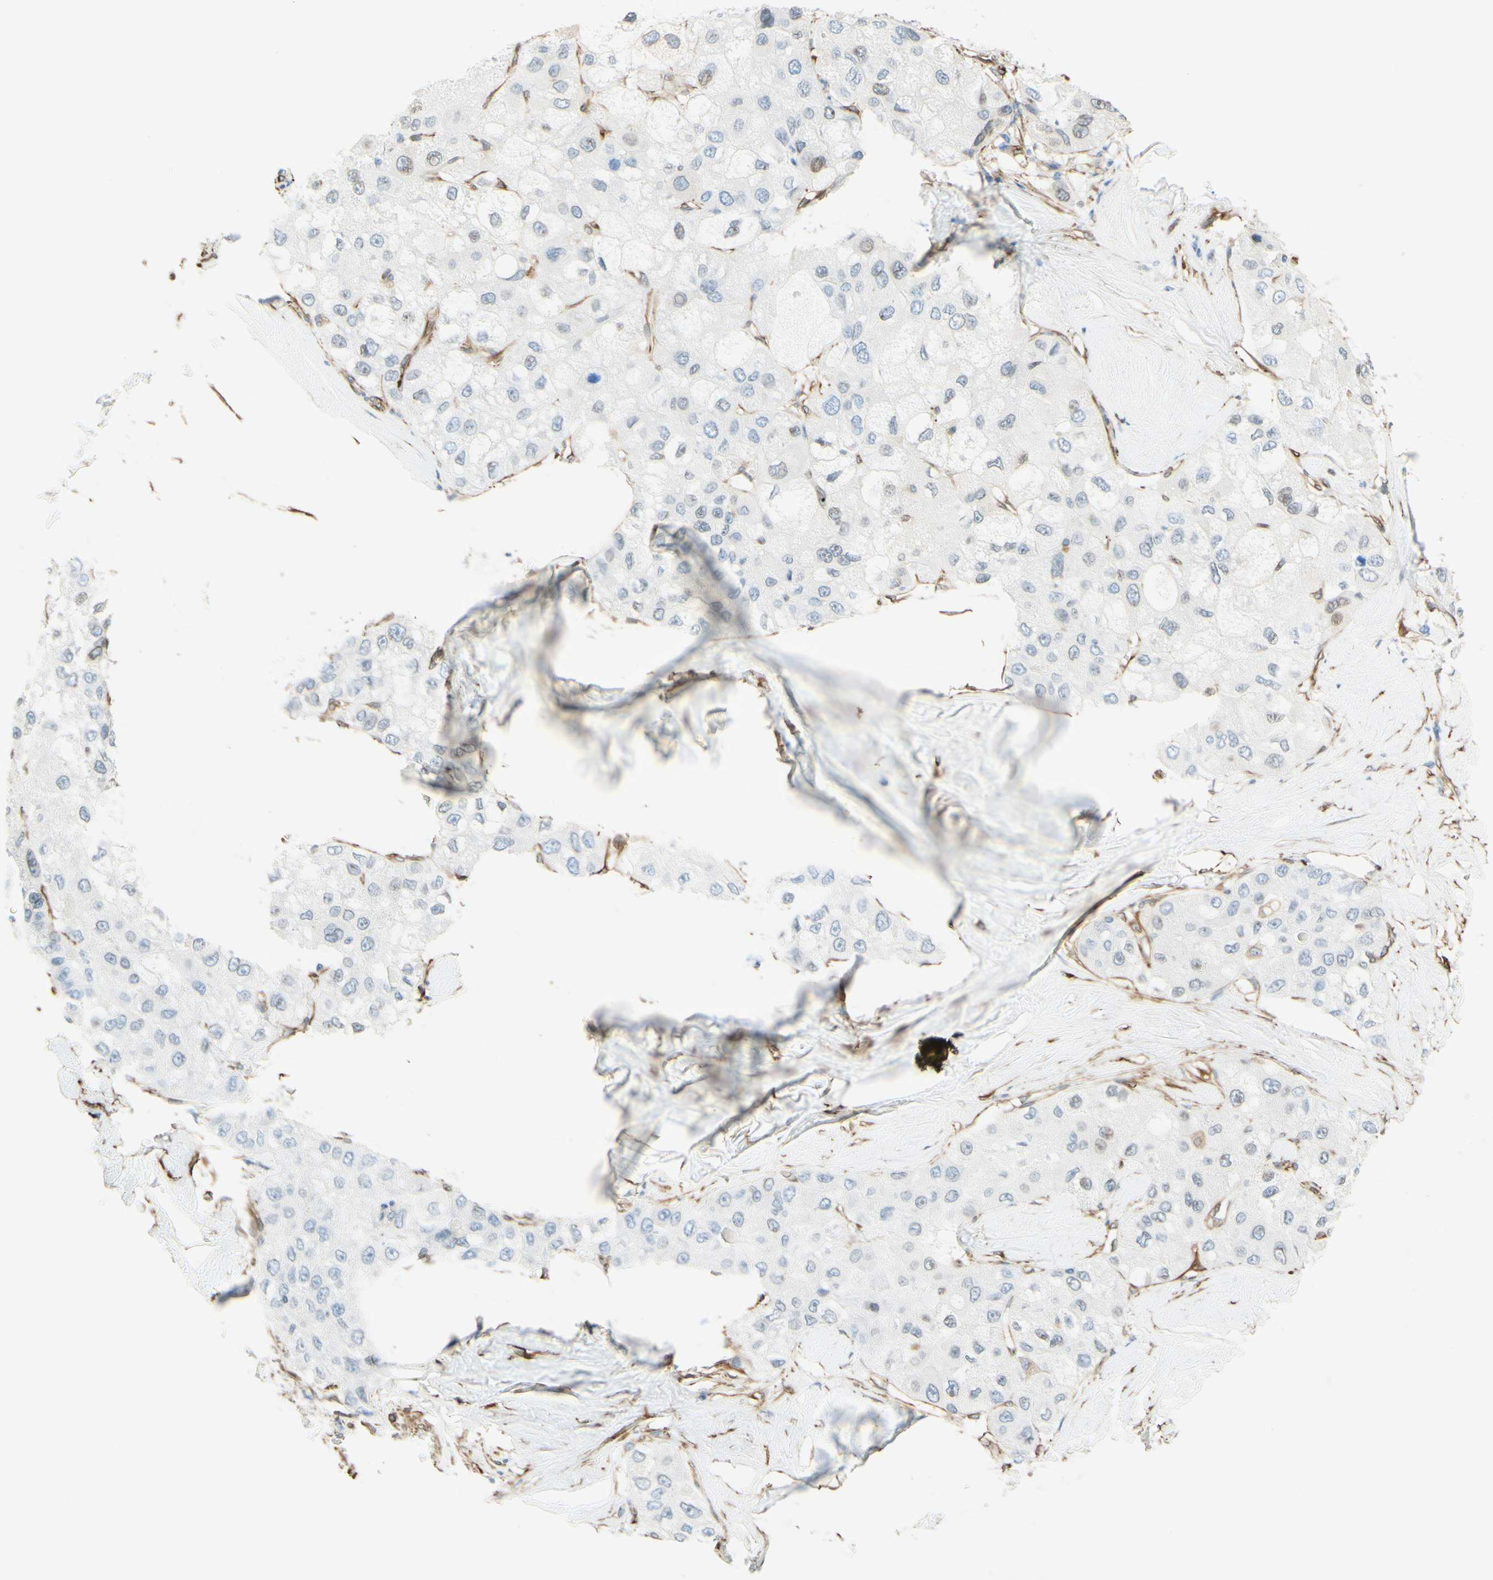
{"staining": {"intensity": "negative", "quantity": "none", "location": "none"}, "tissue": "liver cancer", "cell_type": "Tumor cells", "image_type": "cancer", "snomed": [{"axis": "morphology", "description": "Carcinoma, Hepatocellular, NOS"}, {"axis": "topography", "description": "Liver"}], "caption": "Immunohistochemical staining of human liver cancer reveals no significant expression in tumor cells.", "gene": "ENDOD1", "patient": {"sex": "male", "age": 80}}